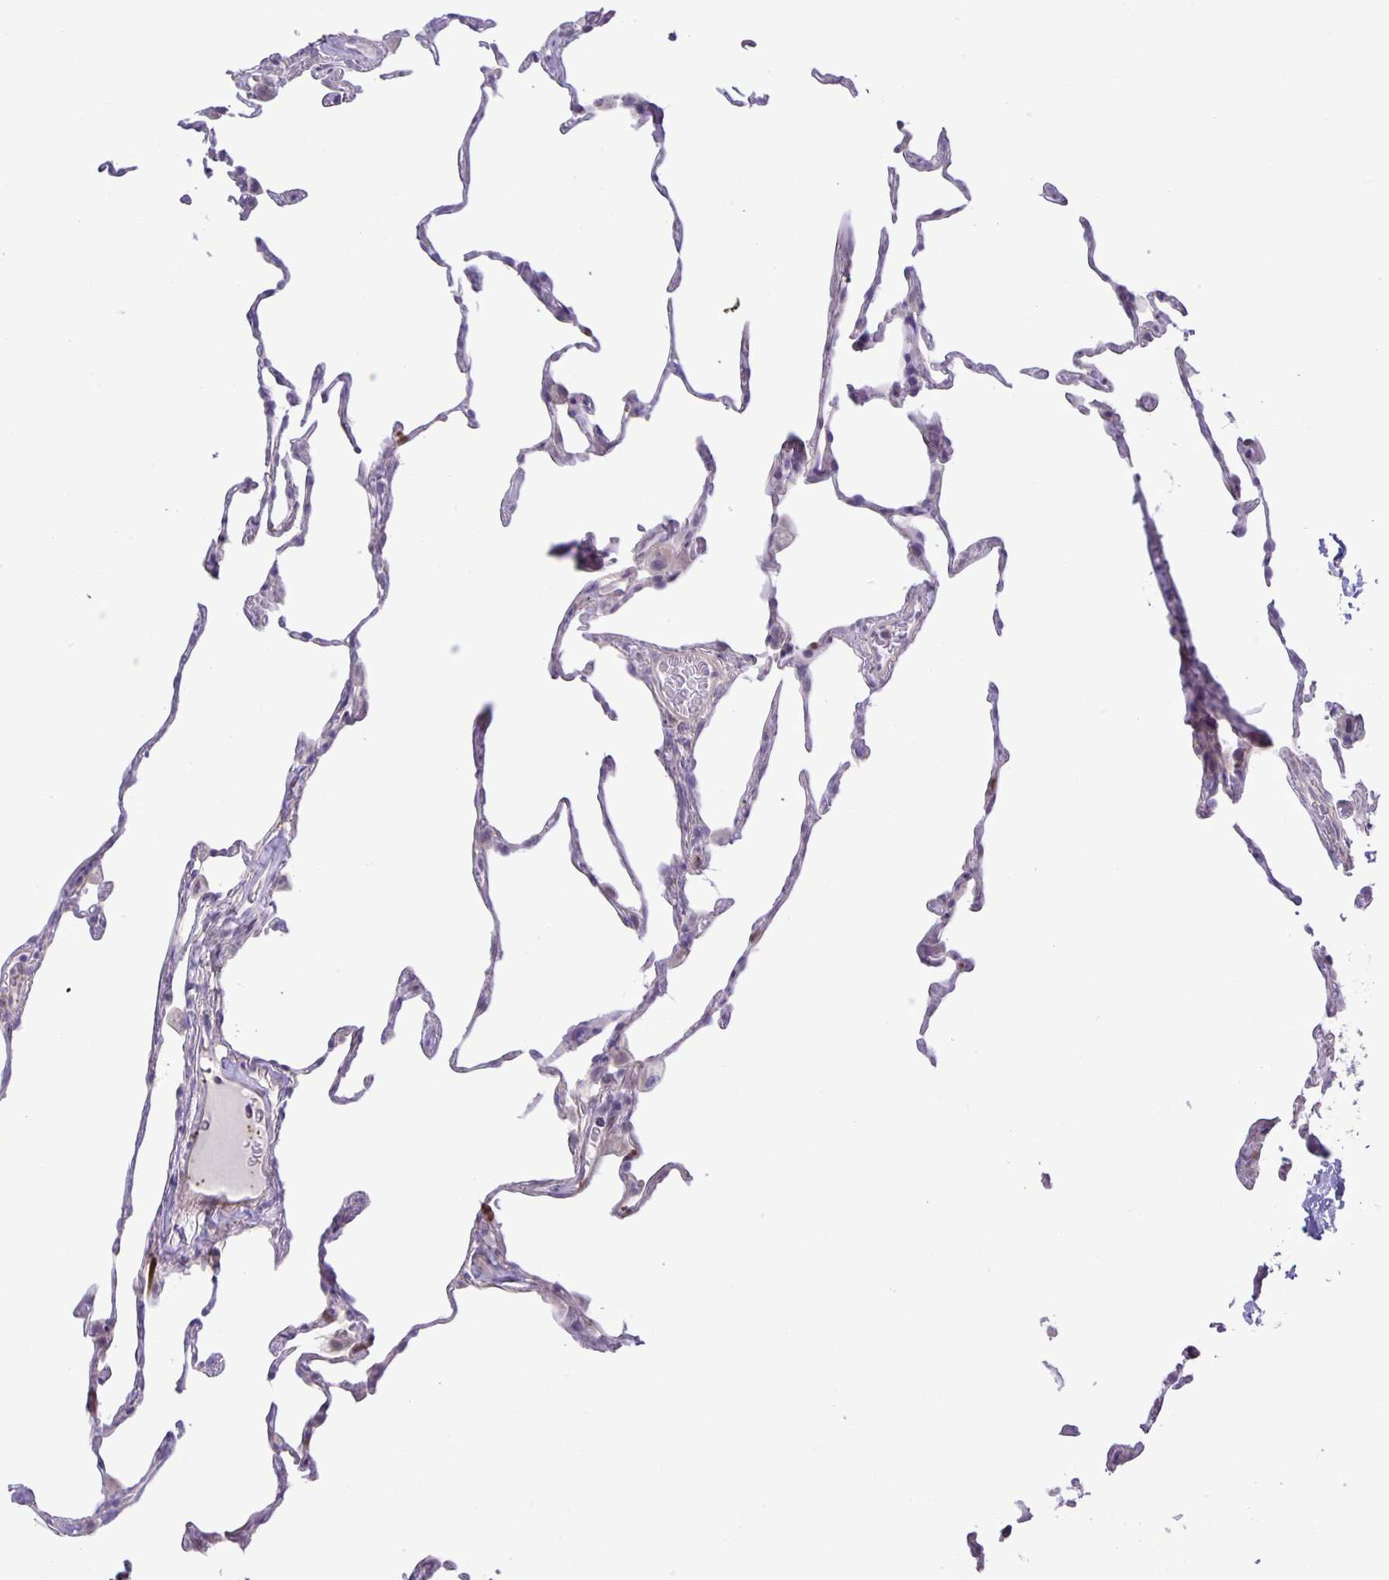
{"staining": {"intensity": "negative", "quantity": "none", "location": "none"}, "tissue": "lung", "cell_type": "Alveolar cells", "image_type": "normal", "snomed": [{"axis": "morphology", "description": "Normal tissue, NOS"}, {"axis": "topography", "description": "Lung"}], "caption": "Protein analysis of benign lung displays no significant positivity in alveolar cells. (Brightfield microscopy of DAB immunohistochemistry at high magnification).", "gene": "ADCK1", "patient": {"sex": "female", "age": 57}}